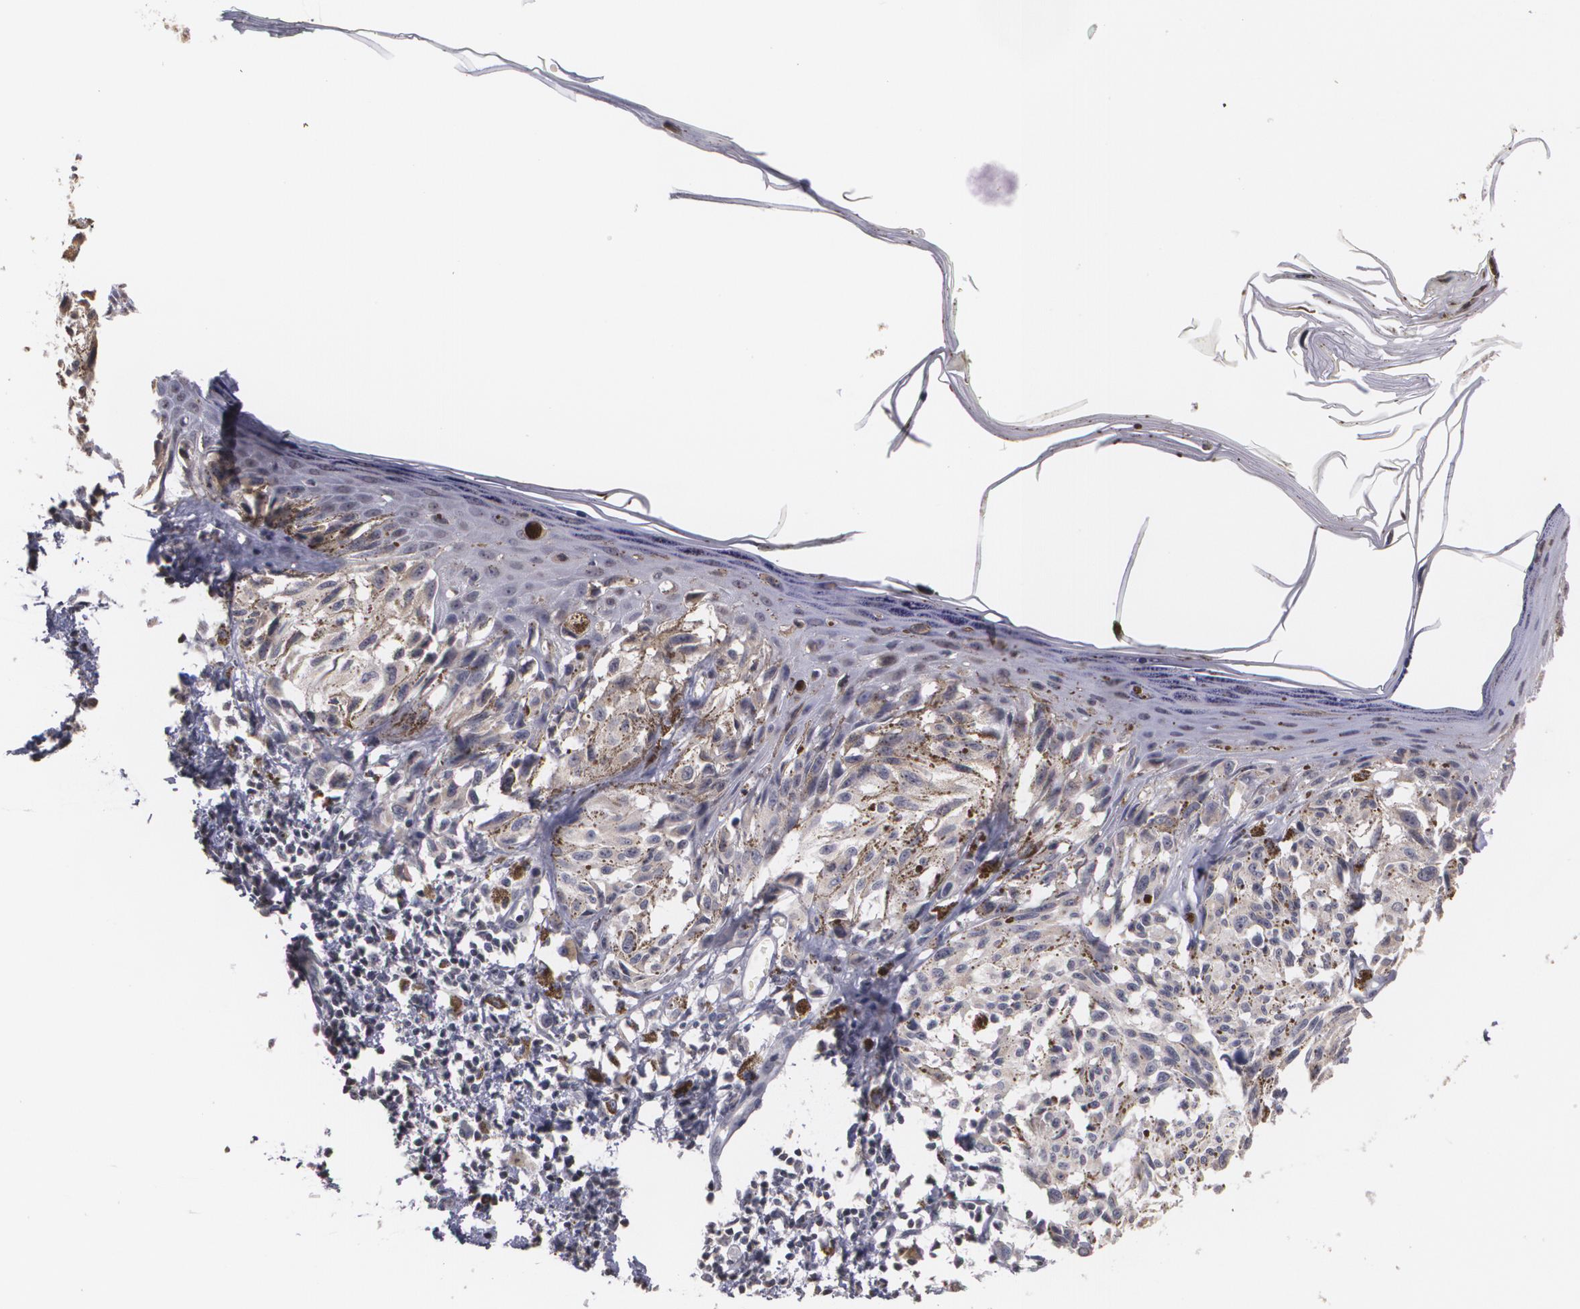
{"staining": {"intensity": "negative", "quantity": "none", "location": "none"}, "tissue": "melanoma", "cell_type": "Tumor cells", "image_type": "cancer", "snomed": [{"axis": "morphology", "description": "Malignant melanoma, NOS"}, {"axis": "topography", "description": "Skin"}], "caption": "Photomicrograph shows no significant protein expression in tumor cells of malignant melanoma.", "gene": "THRB", "patient": {"sex": "female", "age": 72}}